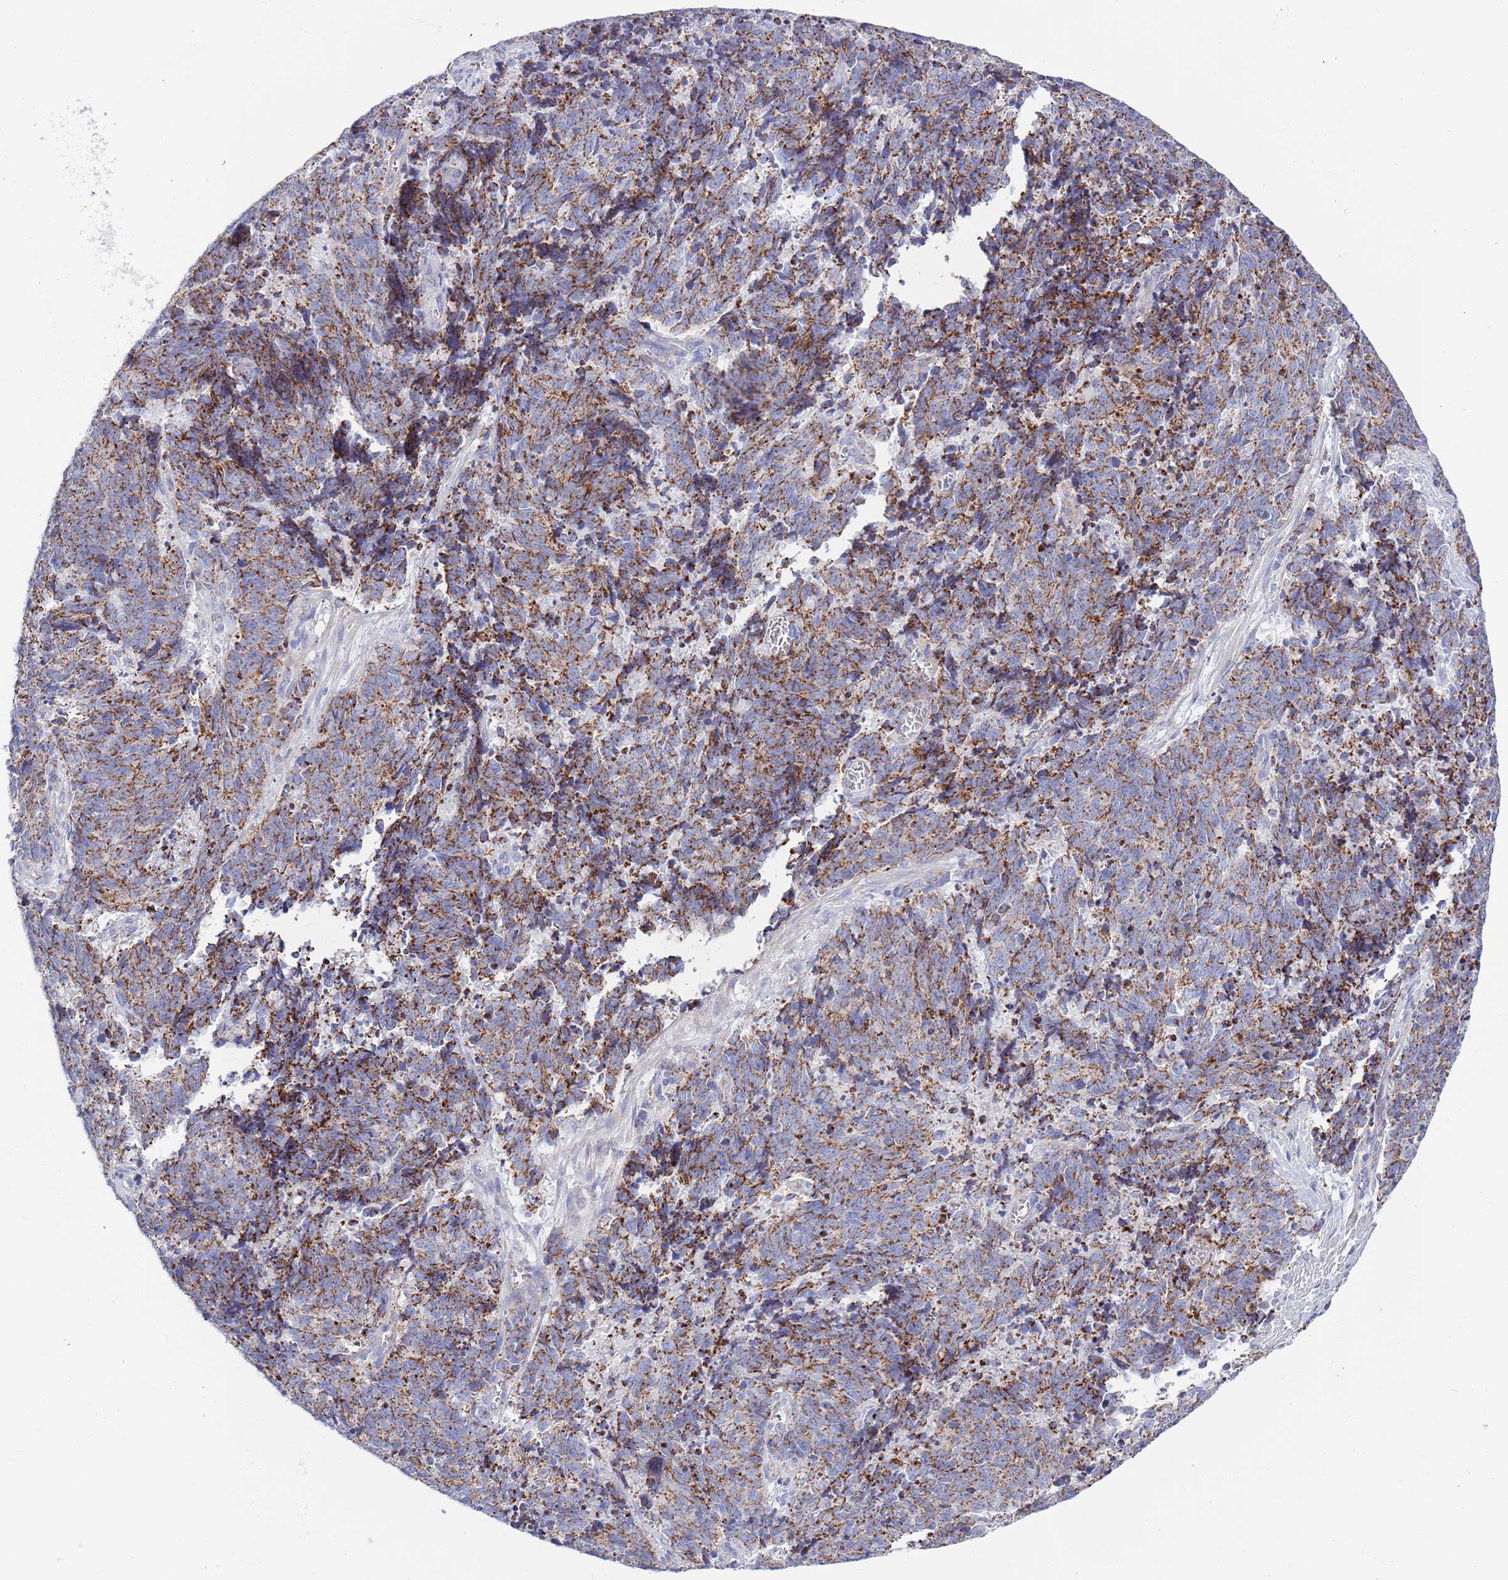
{"staining": {"intensity": "moderate", "quantity": ">75%", "location": "cytoplasmic/membranous"}, "tissue": "cervical cancer", "cell_type": "Tumor cells", "image_type": "cancer", "snomed": [{"axis": "morphology", "description": "Squamous cell carcinoma, NOS"}, {"axis": "topography", "description": "Cervix"}], "caption": "Squamous cell carcinoma (cervical) stained with DAB immunohistochemistry exhibits medium levels of moderate cytoplasmic/membranous expression in about >75% of tumor cells.", "gene": "EMC8", "patient": {"sex": "female", "age": 29}}